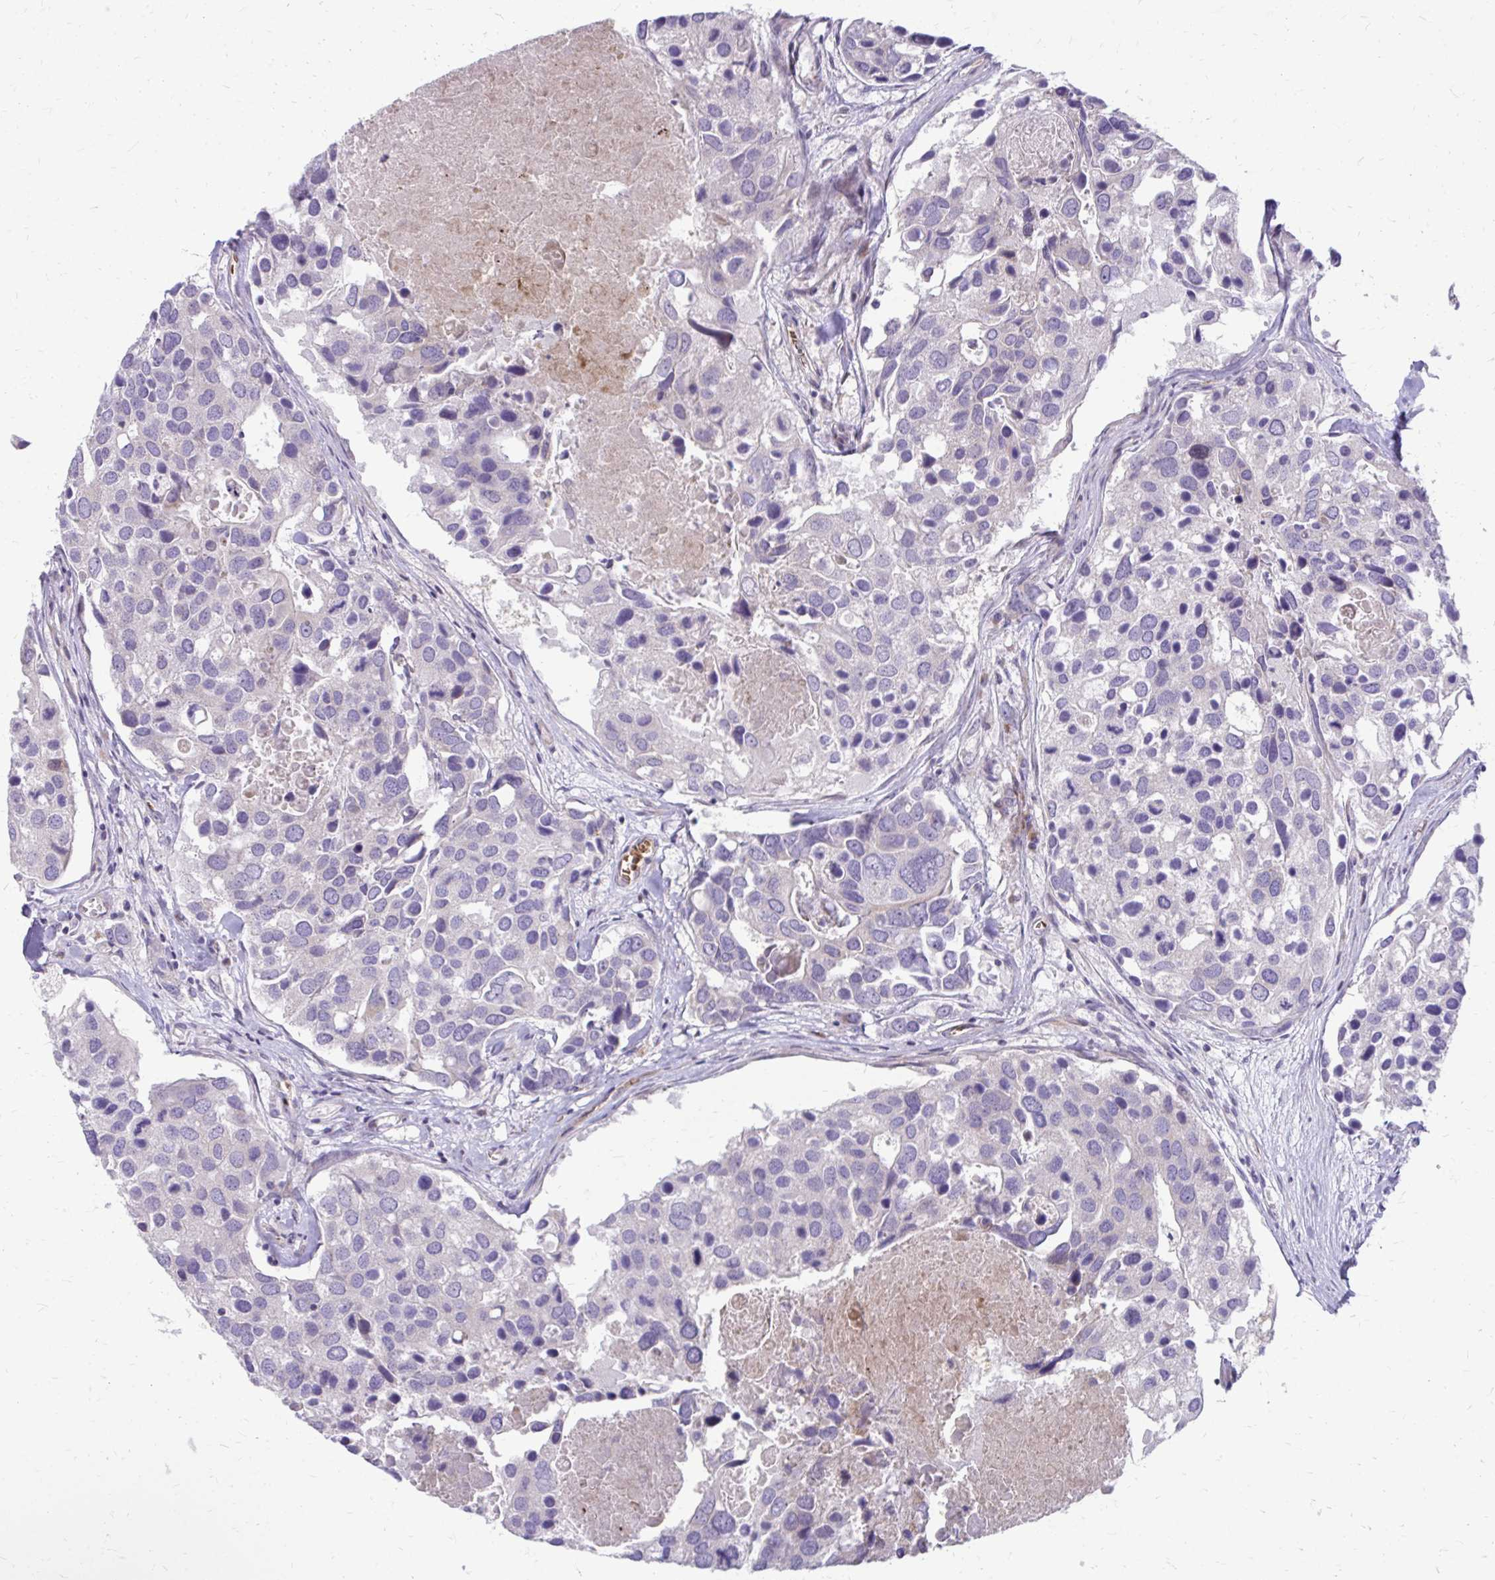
{"staining": {"intensity": "negative", "quantity": "none", "location": "none"}, "tissue": "breast cancer", "cell_type": "Tumor cells", "image_type": "cancer", "snomed": [{"axis": "morphology", "description": "Duct carcinoma"}, {"axis": "topography", "description": "Breast"}], "caption": "This photomicrograph is of infiltrating ductal carcinoma (breast) stained with IHC to label a protein in brown with the nuclei are counter-stained blue. There is no staining in tumor cells. (DAB (3,3'-diaminobenzidine) immunohistochemistry with hematoxylin counter stain).", "gene": "FUNDC2", "patient": {"sex": "female", "age": 83}}